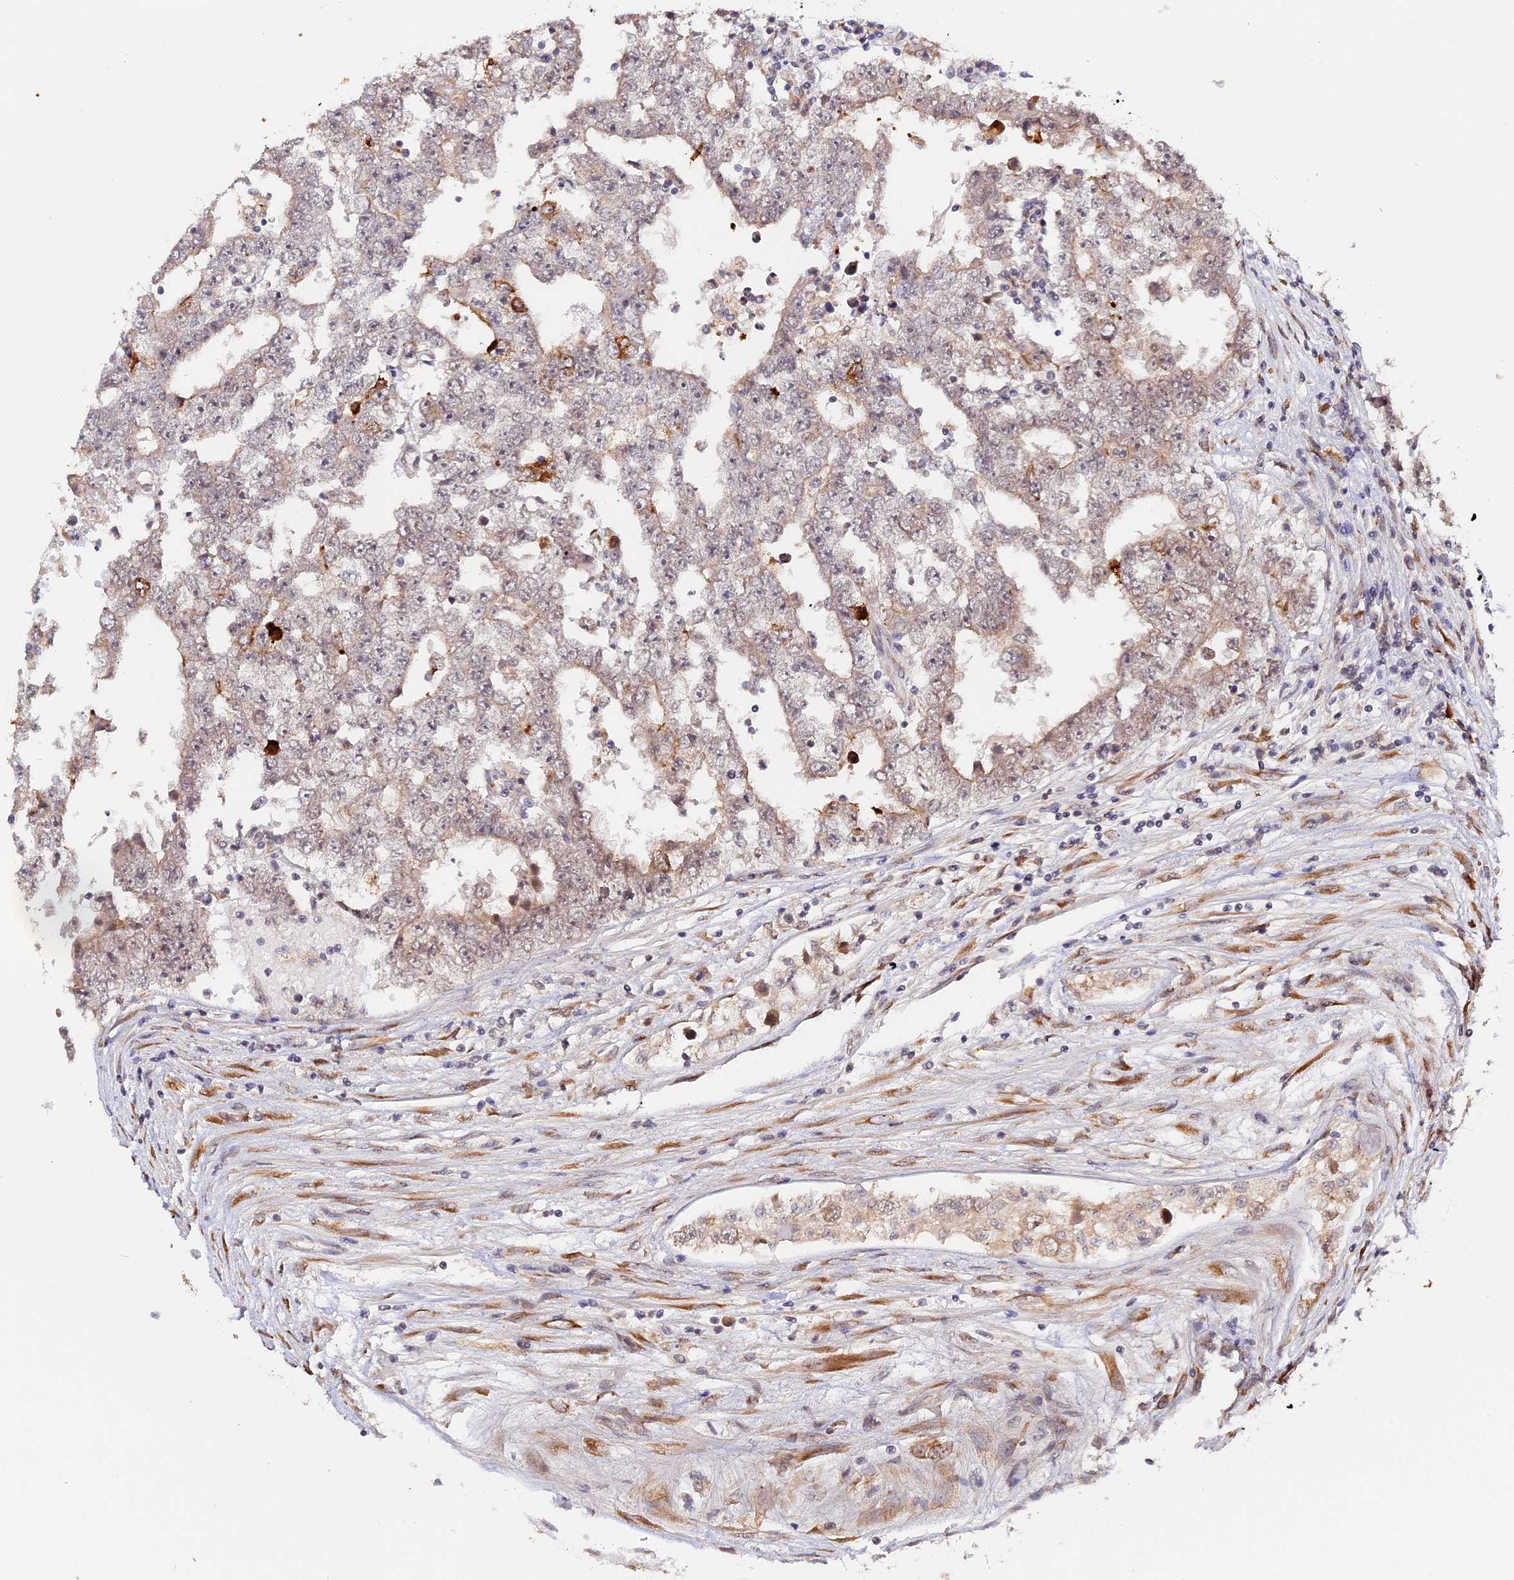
{"staining": {"intensity": "weak", "quantity": "<25%", "location": "cytoplasmic/membranous"}, "tissue": "testis cancer", "cell_type": "Tumor cells", "image_type": "cancer", "snomed": [{"axis": "morphology", "description": "Carcinoma, Embryonal, NOS"}, {"axis": "topography", "description": "Testis"}], "caption": "IHC of human testis cancer (embryonal carcinoma) shows no staining in tumor cells. Brightfield microscopy of immunohistochemistry stained with DAB (brown) and hematoxylin (blue), captured at high magnification.", "gene": "IMPACT", "patient": {"sex": "male", "age": 25}}